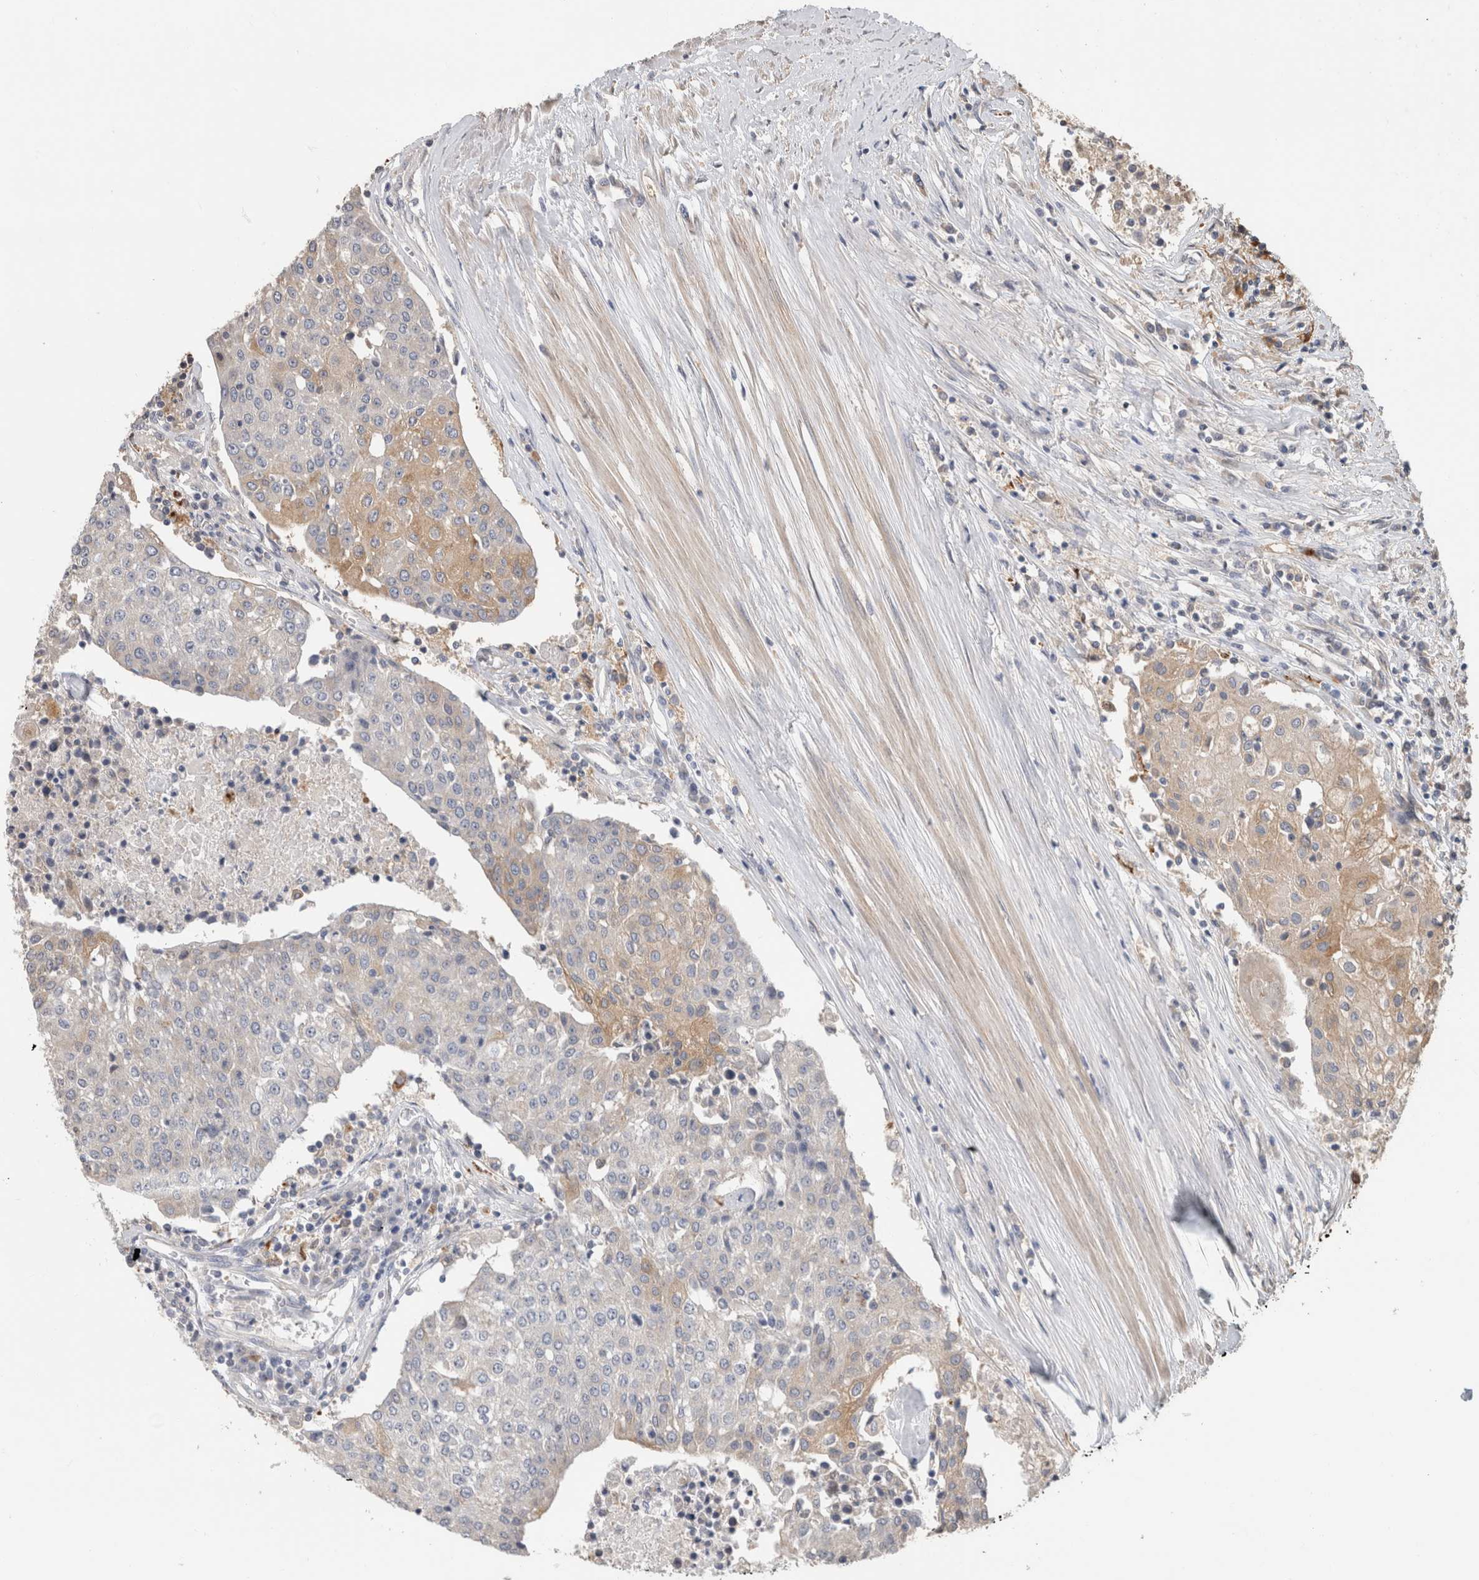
{"staining": {"intensity": "moderate", "quantity": "<25%", "location": "cytoplasmic/membranous"}, "tissue": "urothelial cancer", "cell_type": "Tumor cells", "image_type": "cancer", "snomed": [{"axis": "morphology", "description": "Urothelial carcinoma, High grade"}, {"axis": "topography", "description": "Urinary bladder"}], "caption": "The histopathology image shows a brown stain indicating the presence of a protein in the cytoplasmic/membranous of tumor cells in high-grade urothelial carcinoma.", "gene": "CLIP1", "patient": {"sex": "female", "age": 85}}